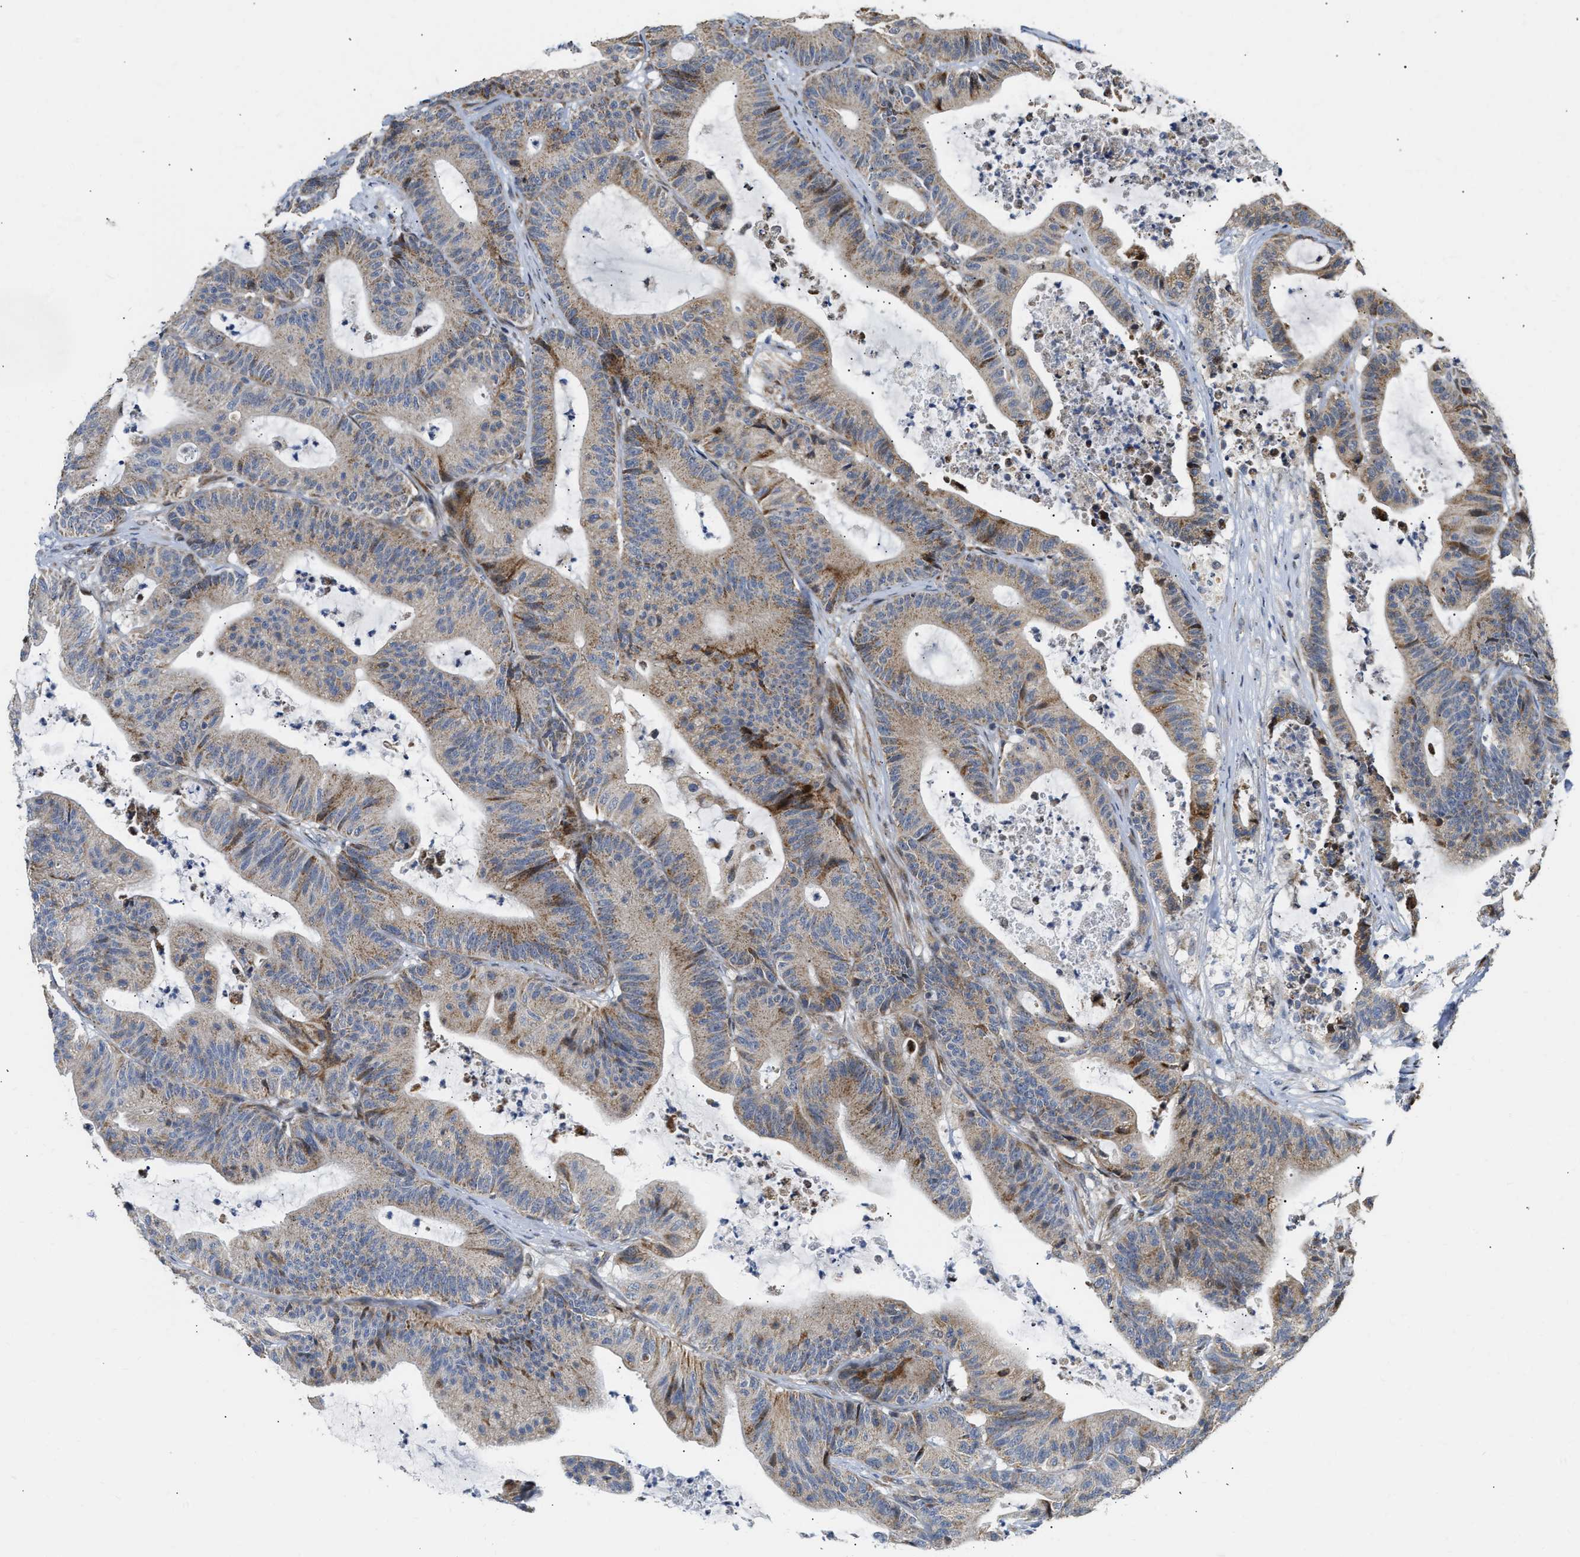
{"staining": {"intensity": "weak", "quantity": ">75%", "location": "cytoplasmic/membranous"}, "tissue": "colorectal cancer", "cell_type": "Tumor cells", "image_type": "cancer", "snomed": [{"axis": "morphology", "description": "Adenocarcinoma, NOS"}, {"axis": "topography", "description": "Colon"}], "caption": "A brown stain highlights weak cytoplasmic/membranous expression of a protein in colorectal adenocarcinoma tumor cells.", "gene": "DEPTOR", "patient": {"sex": "female", "age": 84}}